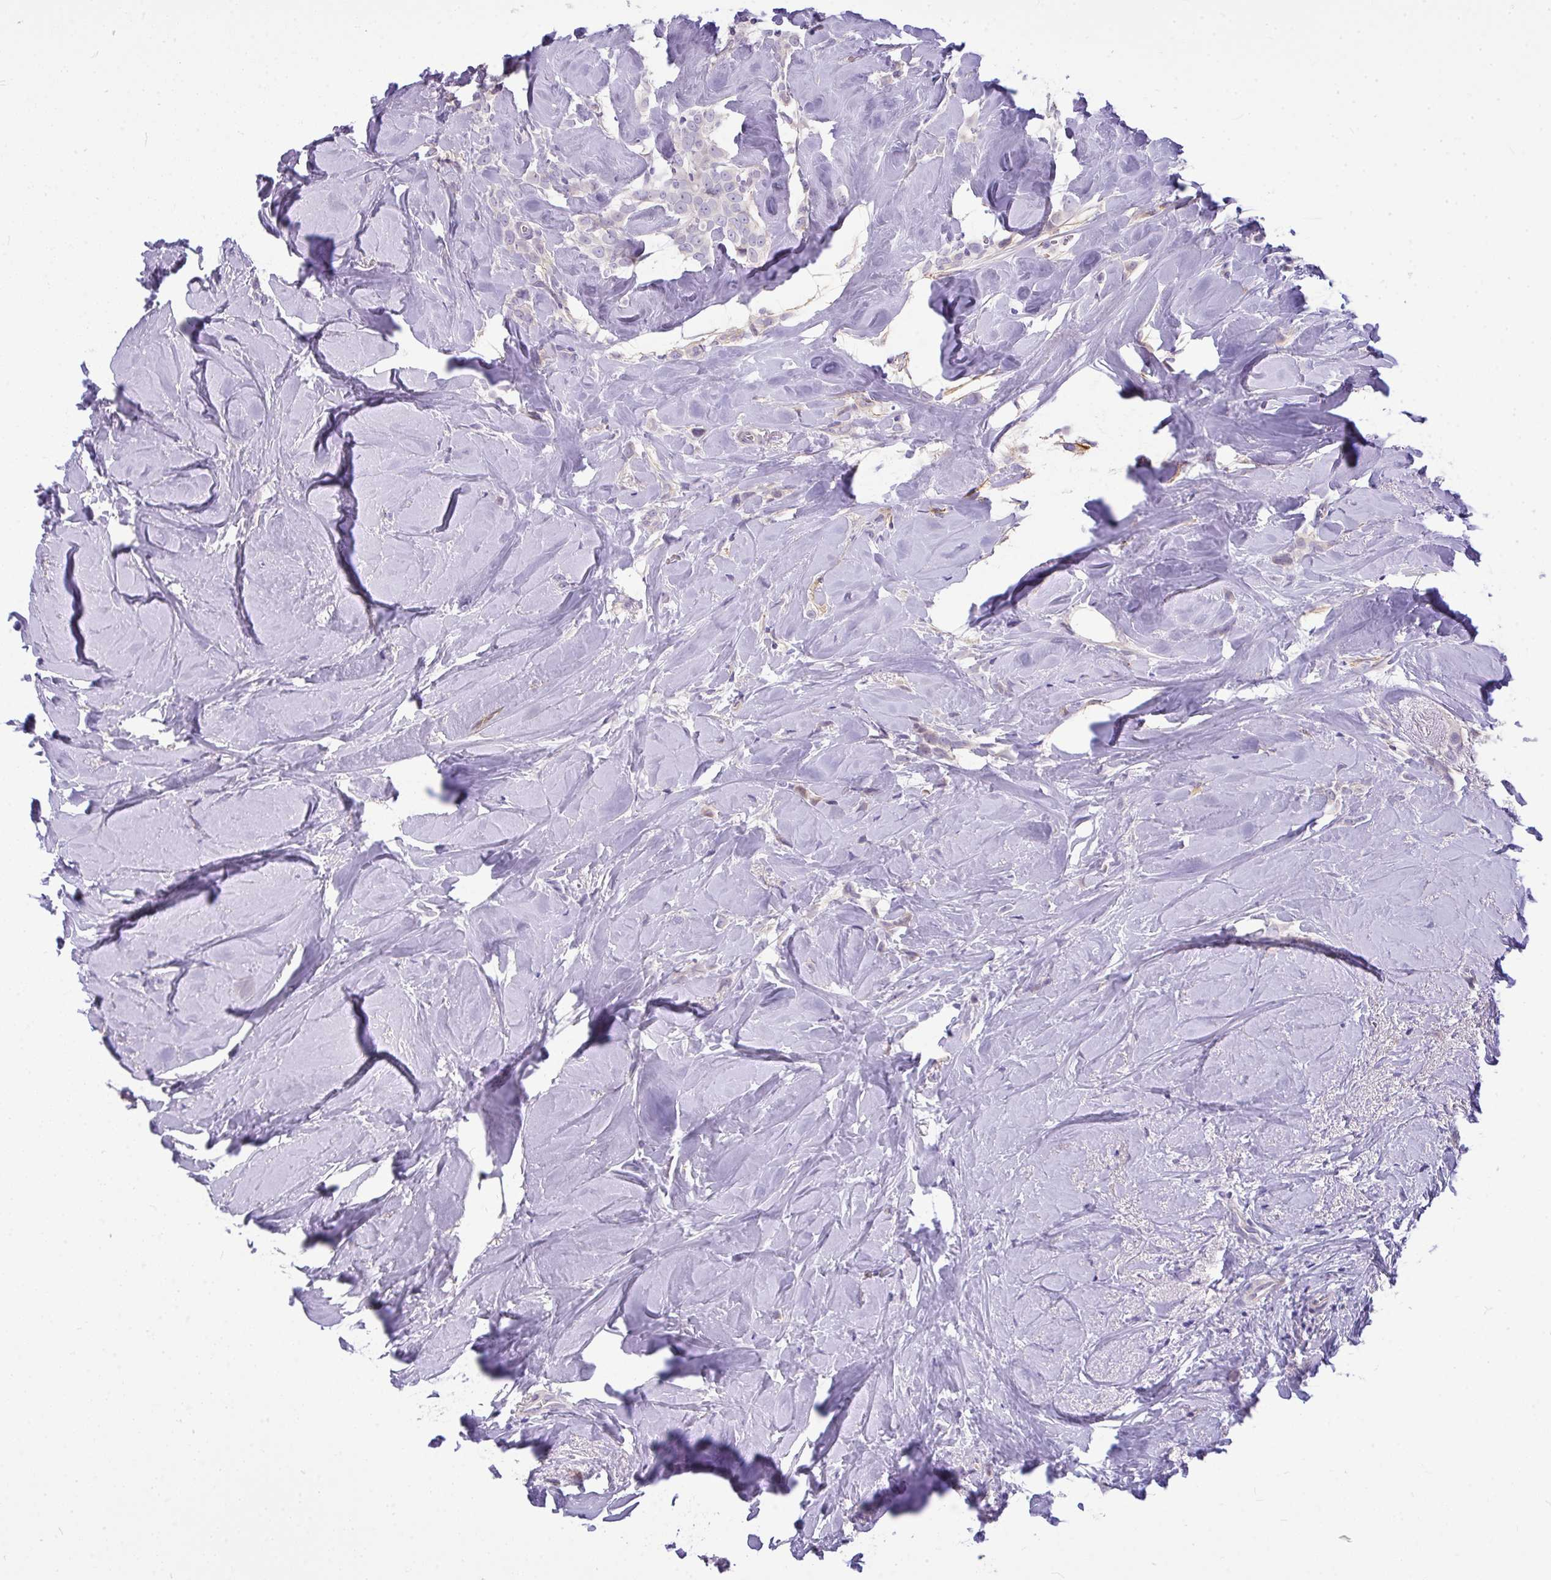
{"staining": {"intensity": "negative", "quantity": "none", "location": "none"}, "tissue": "breast cancer", "cell_type": "Tumor cells", "image_type": "cancer", "snomed": [{"axis": "morphology", "description": "Duct carcinoma"}, {"axis": "topography", "description": "Breast"}], "caption": "Image shows no protein expression in tumor cells of breast cancer tissue. The staining is performed using DAB brown chromogen with nuclei counter-stained in using hematoxylin.", "gene": "MOCS1", "patient": {"sex": "female", "age": 80}}